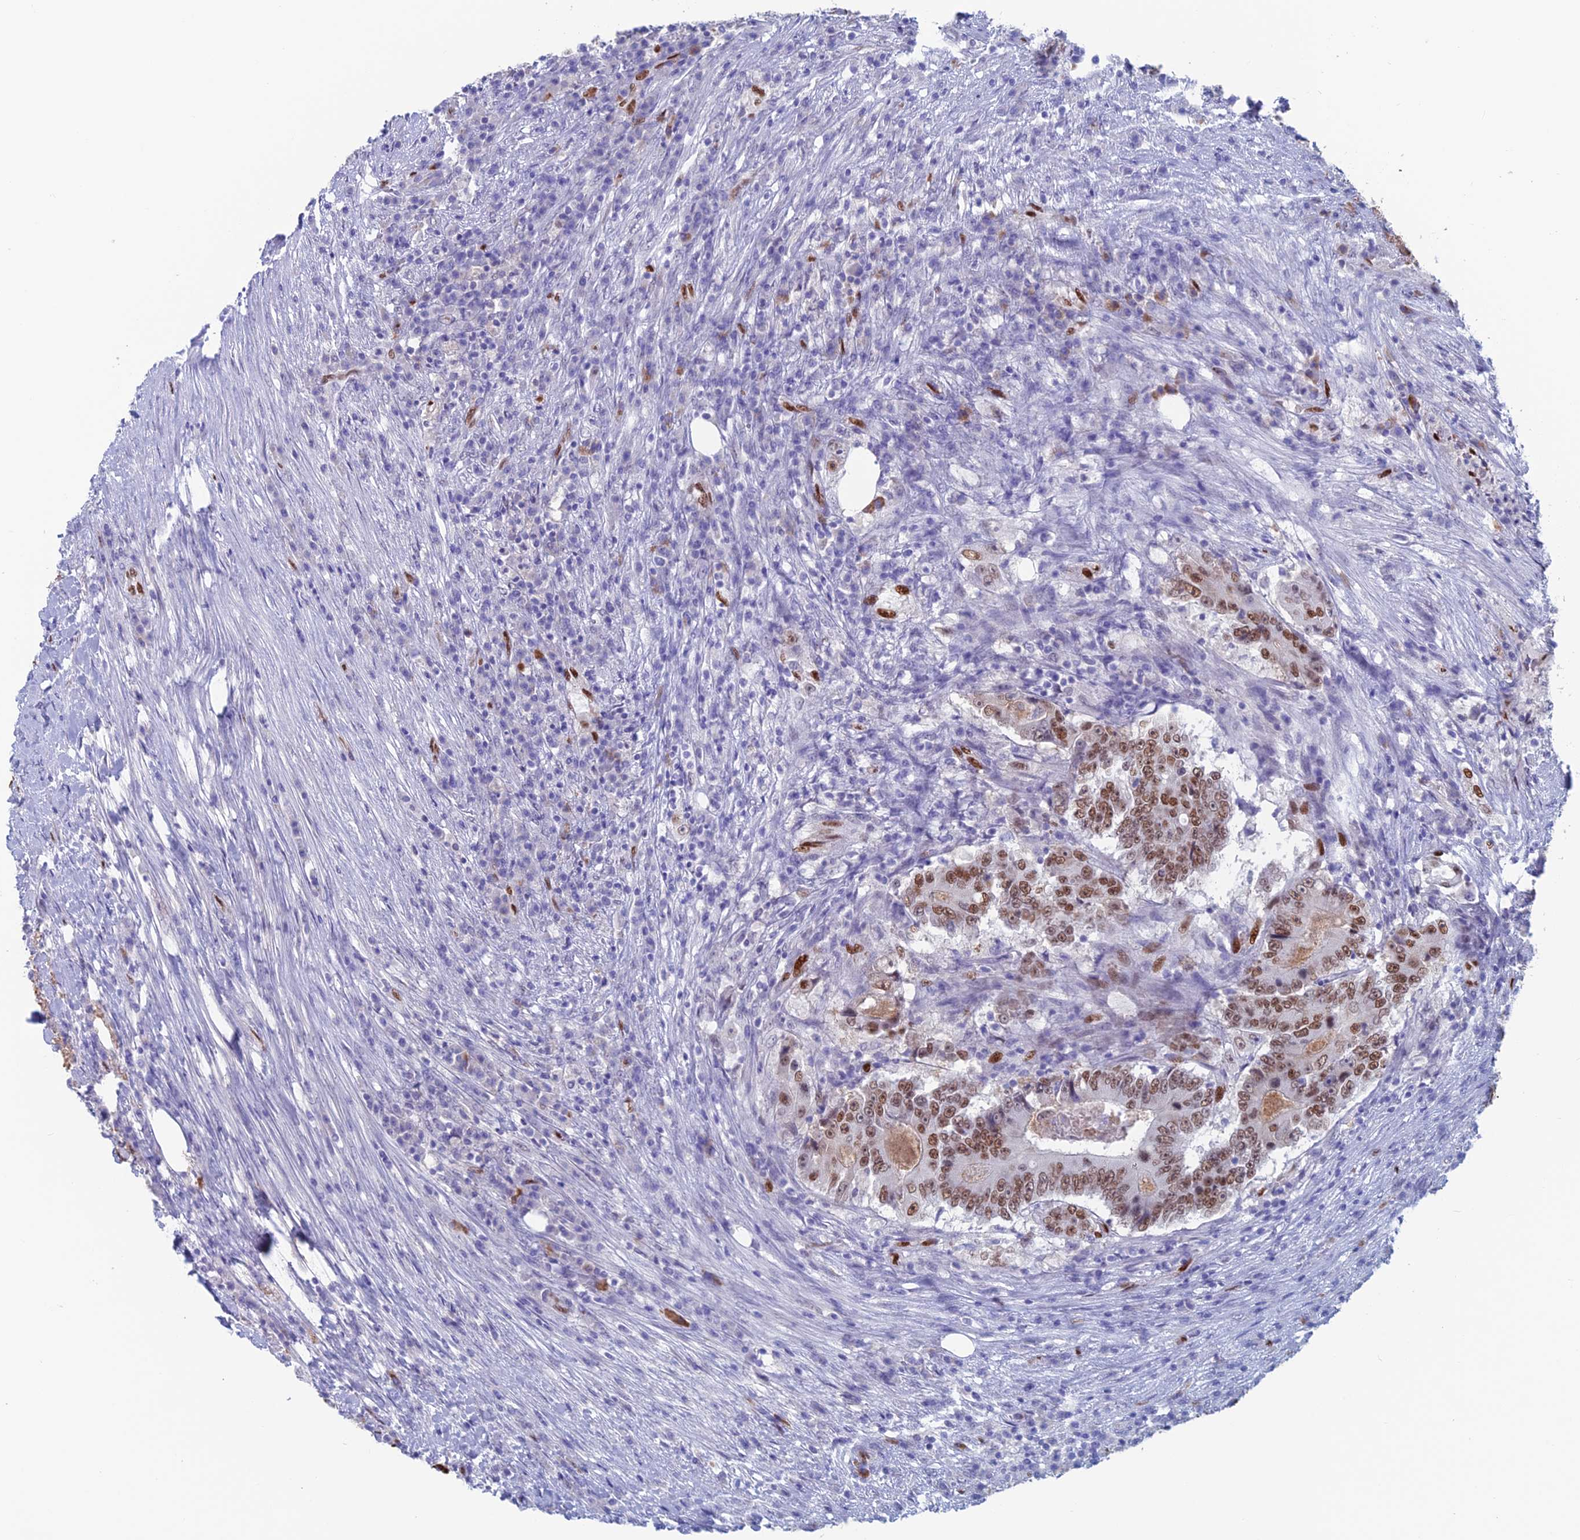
{"staining": {"intensity": "moderate", "quantity": ">75%", "location": "nuclear"}, "tissue": "colorectal cancer", "cell_type": "Tumor cells", "image_type": "cancer", "snomed": [{"axis": "morphology", "description": "Adenocarcinoma, NOS"}, {"axis": "topography", "description": "Colon"}], "caption": "Immunohistochemical staining of human colorectal cancer (adenocarcinoma) exhibits medium levels of moderate nuclear staining in about >75% of tumor cells.", "gene": "NOL4L", "patient": {"sex": "male", "age": 83}}